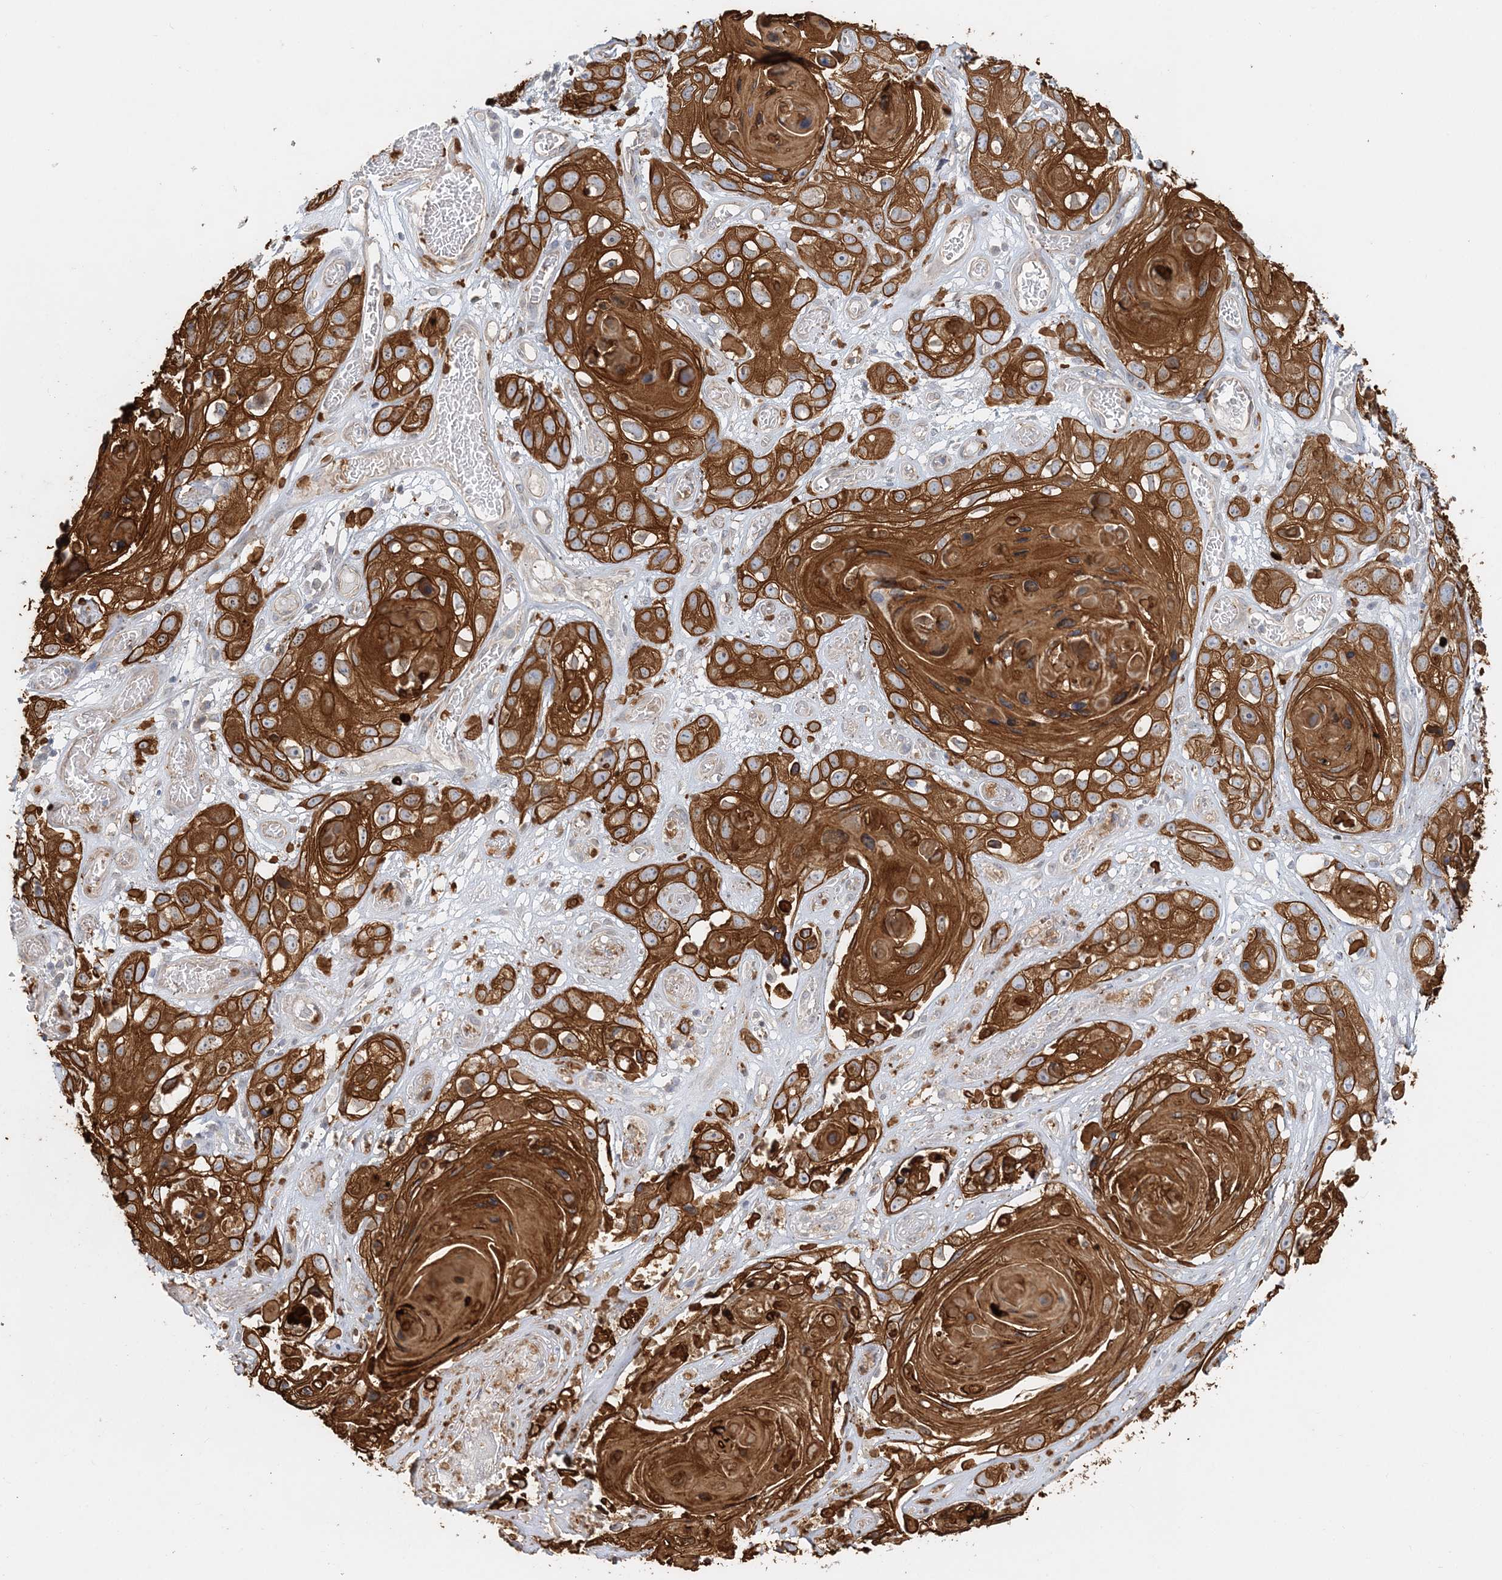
{"staining": {"intensity": "strong", "quantity": ">75%", "location": "cytoplasmic/membranous"}, "tissue": "skin cancer", "cell_type": "Tumor cells", "image_type": "cancer", "snomed": [{"axis": "morphology", "description": "Squamous cell carcinoma, NOS"}, {"axis": "topography", "description": "Skin"}], "caption": "Immunohistochemistry image of human skin squamous cell carcinoma stained for a protein (brown), which reveals high levels of strong cytoplasmic/membranous expression in about >75% of tumor cells.", "gene": "DNAH1", "patient": {"sex": "male", "age": 55}}